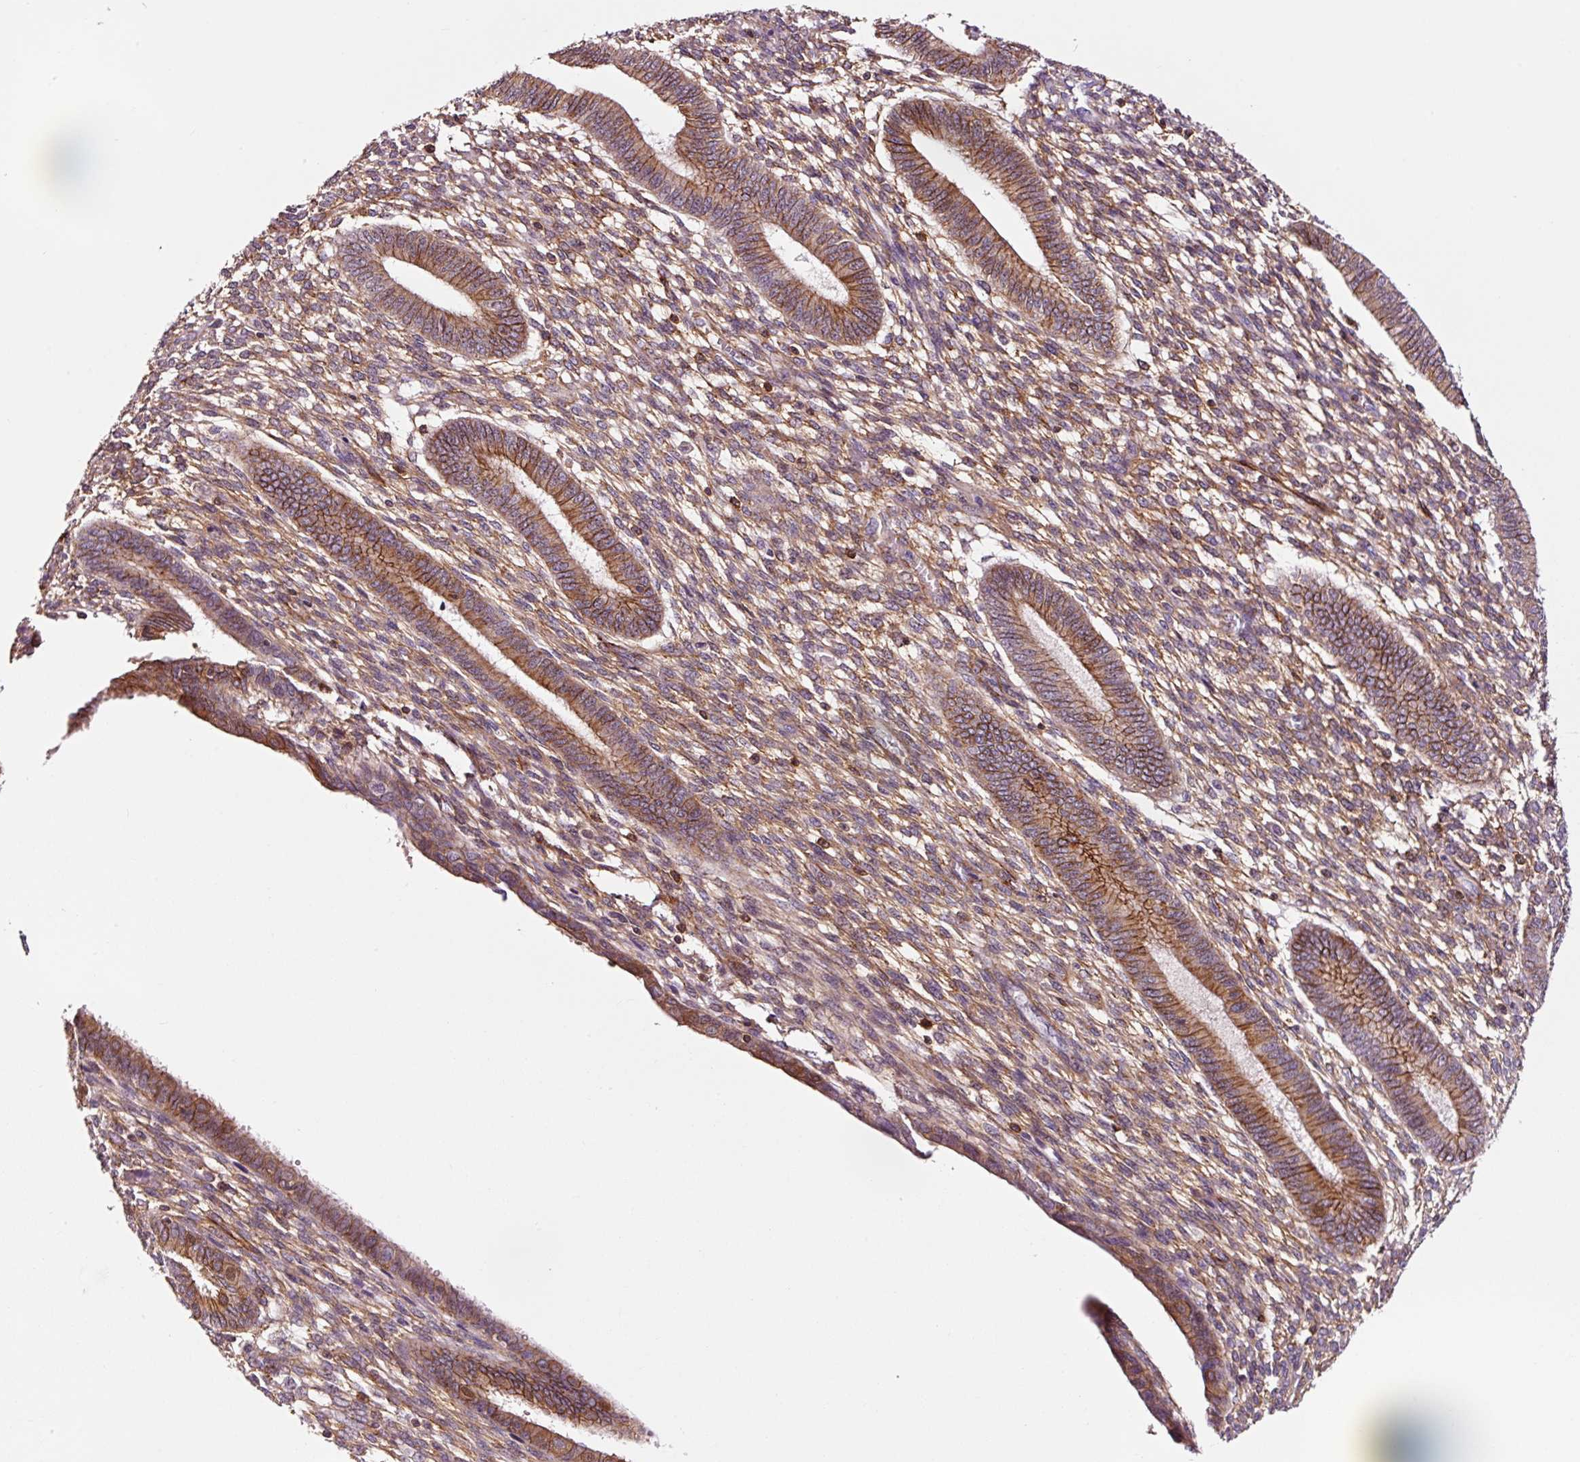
{"staining": {"intensity": "moderate", "quantity": "25%-75%", "location": "cytoplasmic/membranous"}, "tissue": "endometrium", "cell_type": "Cells in endometrial stroma", "image_type": "normal", "snomed": [{"axis": "morphology", "description": "Normal tissue, NOS"}, {"axis": "topography", "description": "Endometrium"}], "caption": "A high-resolution micrograph shows IHC staining of unremarkable endometrium, which exhibits moderate cytoplasmic/membranous positivity in about 25%-75% of cells in endometrial stroma.", "gene": "ADD3", "patient": {"sex": "female", "age": 36}}